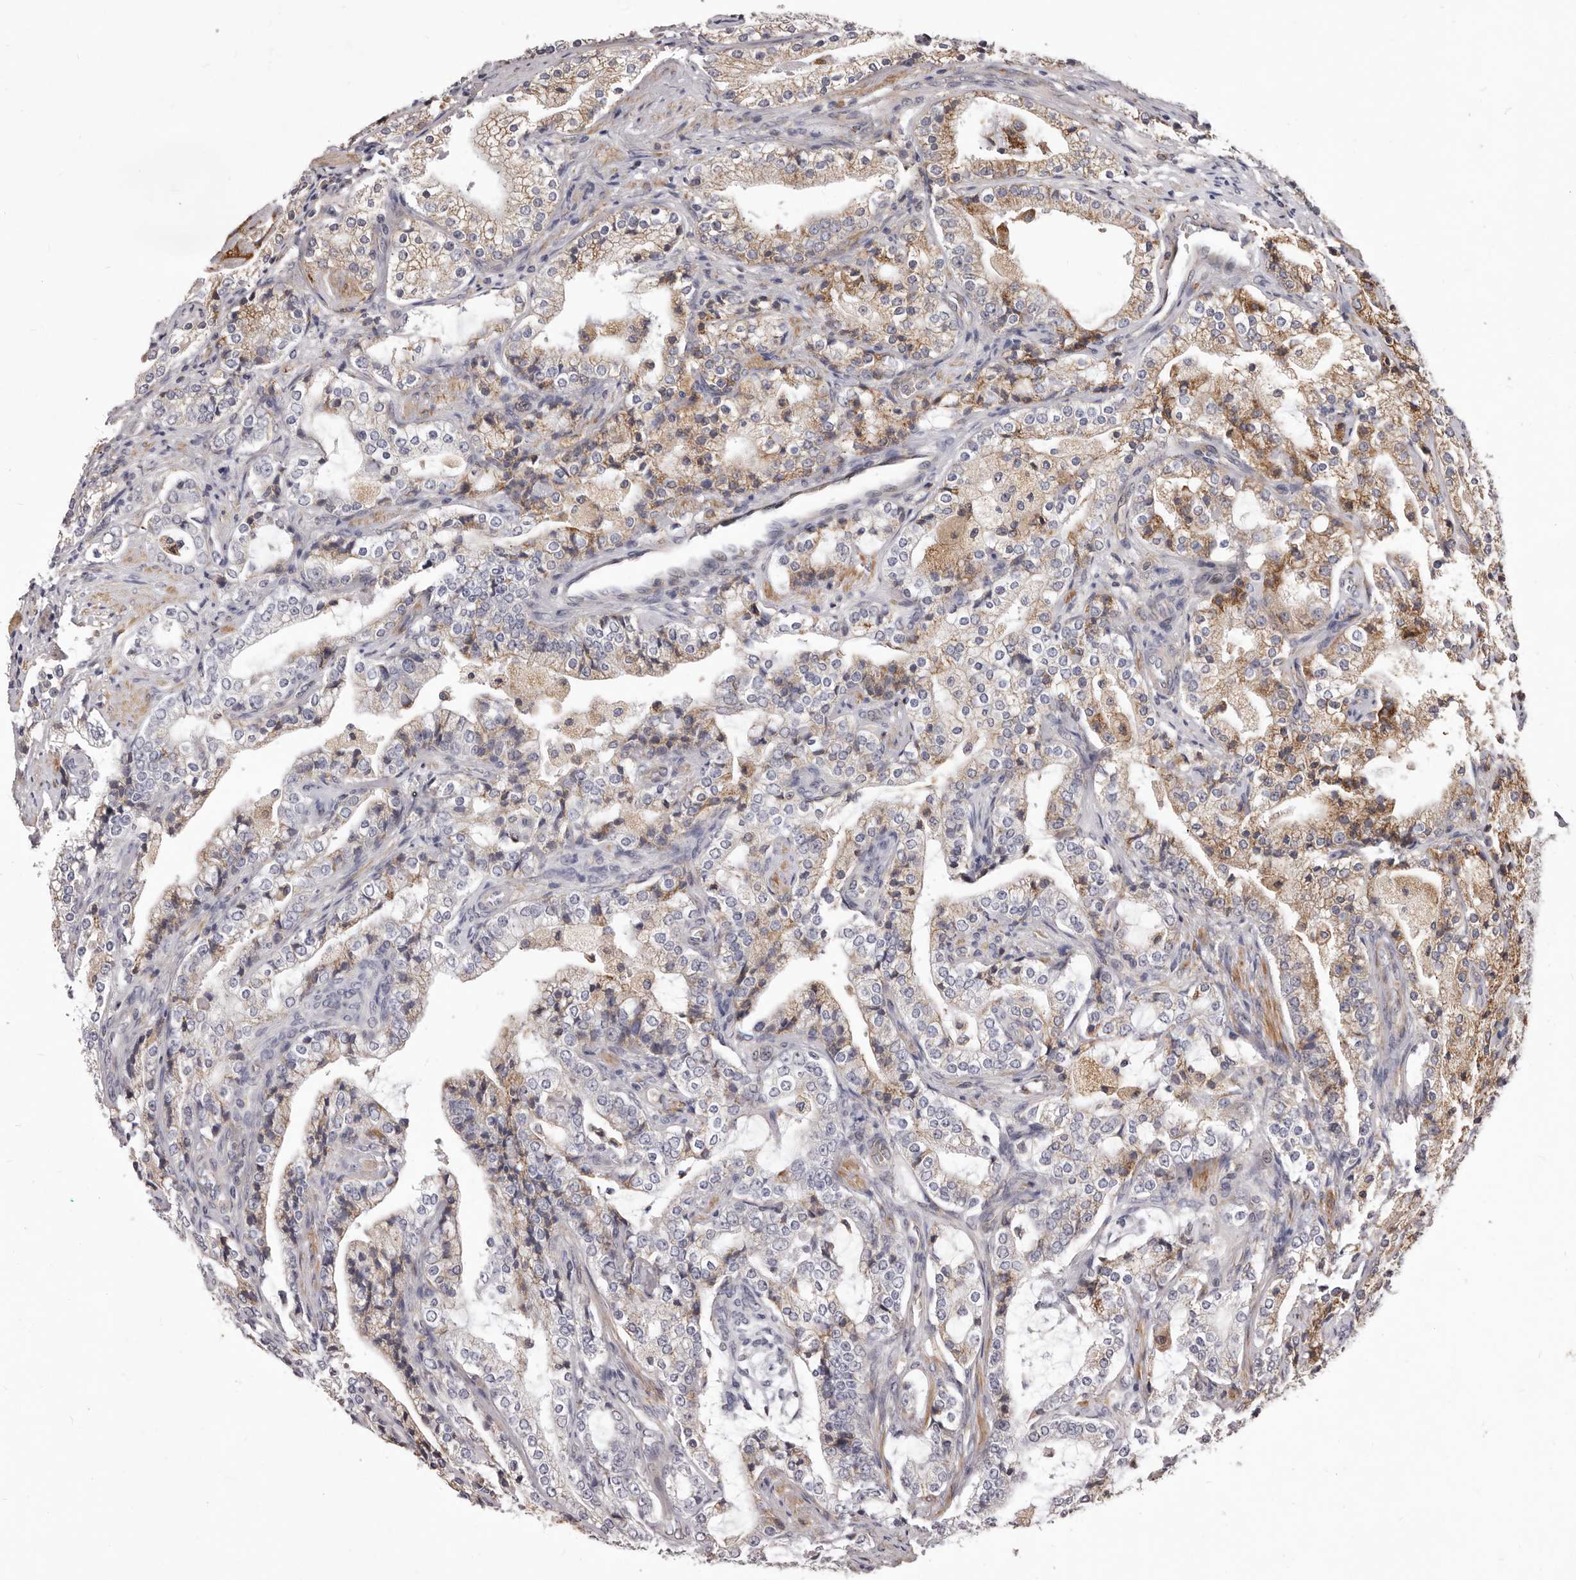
{"staining": {"intensity": "moderate", "quantity": "<25%", "location": "cytoplasmic/membranous"}, "tissue": "prostate cancer", "cell_type": "Tumor cells", "image_type": "cancer", "snomed": [{"axis": "morphology", "description": "Adenocarcinoma, High grade"}, {"axis": "topography", "description": "Prostate"}], "caption": "There is low levels of moderate cytoplasmic/membranous positivity in tumor cells of prostate cancer, as demonstrated by immunohistochemical staining (brown color).", "gene": "ALPK1", "patient": {"sex": "male", "age": 63}}